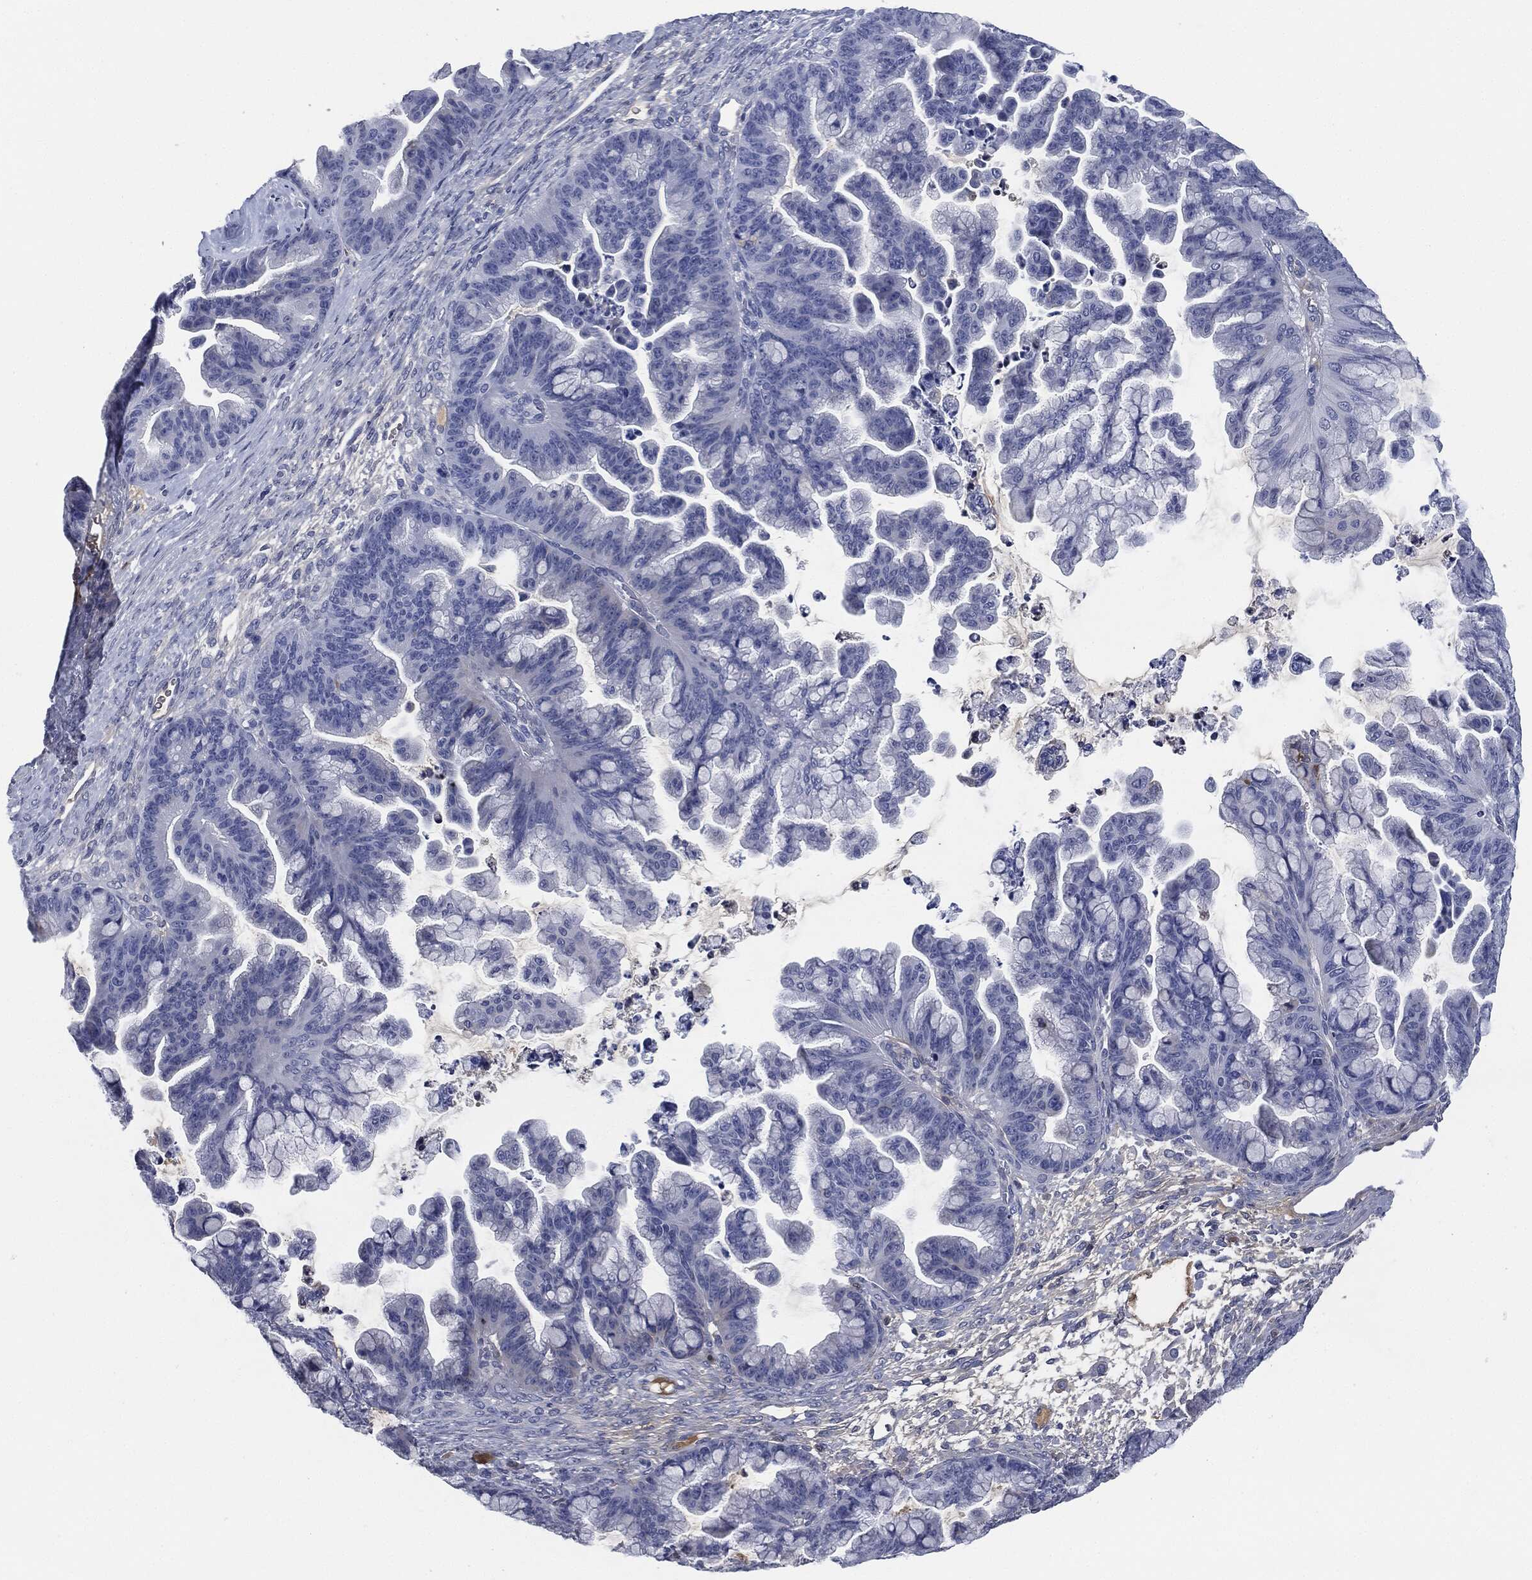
{"staining": {"intensity": "negative", "quantity": "none", "location": "none"}, "tissue": "ovarian cancer", "cell_type": "Tumor cells", "image_type": "cancer", "snomed": [{"axis": "morphology", "description": "Cystadenocarcinoma, mucinous, NOS"}, {"axis": "topography", "description": "Ovary"}], "caption": "Immunohistochemical staining of ovarian mucinous cystadenocarcinoma demonstrates no significant positivity in tumor cells. (DAB (3,3'-diaminobenzidine) immunohistochemistry (IHC) visualized using brightfield microscopy, high magnification).", "gene": "SIGLEC7", "patient": {"sex": "female", "age": 67}}